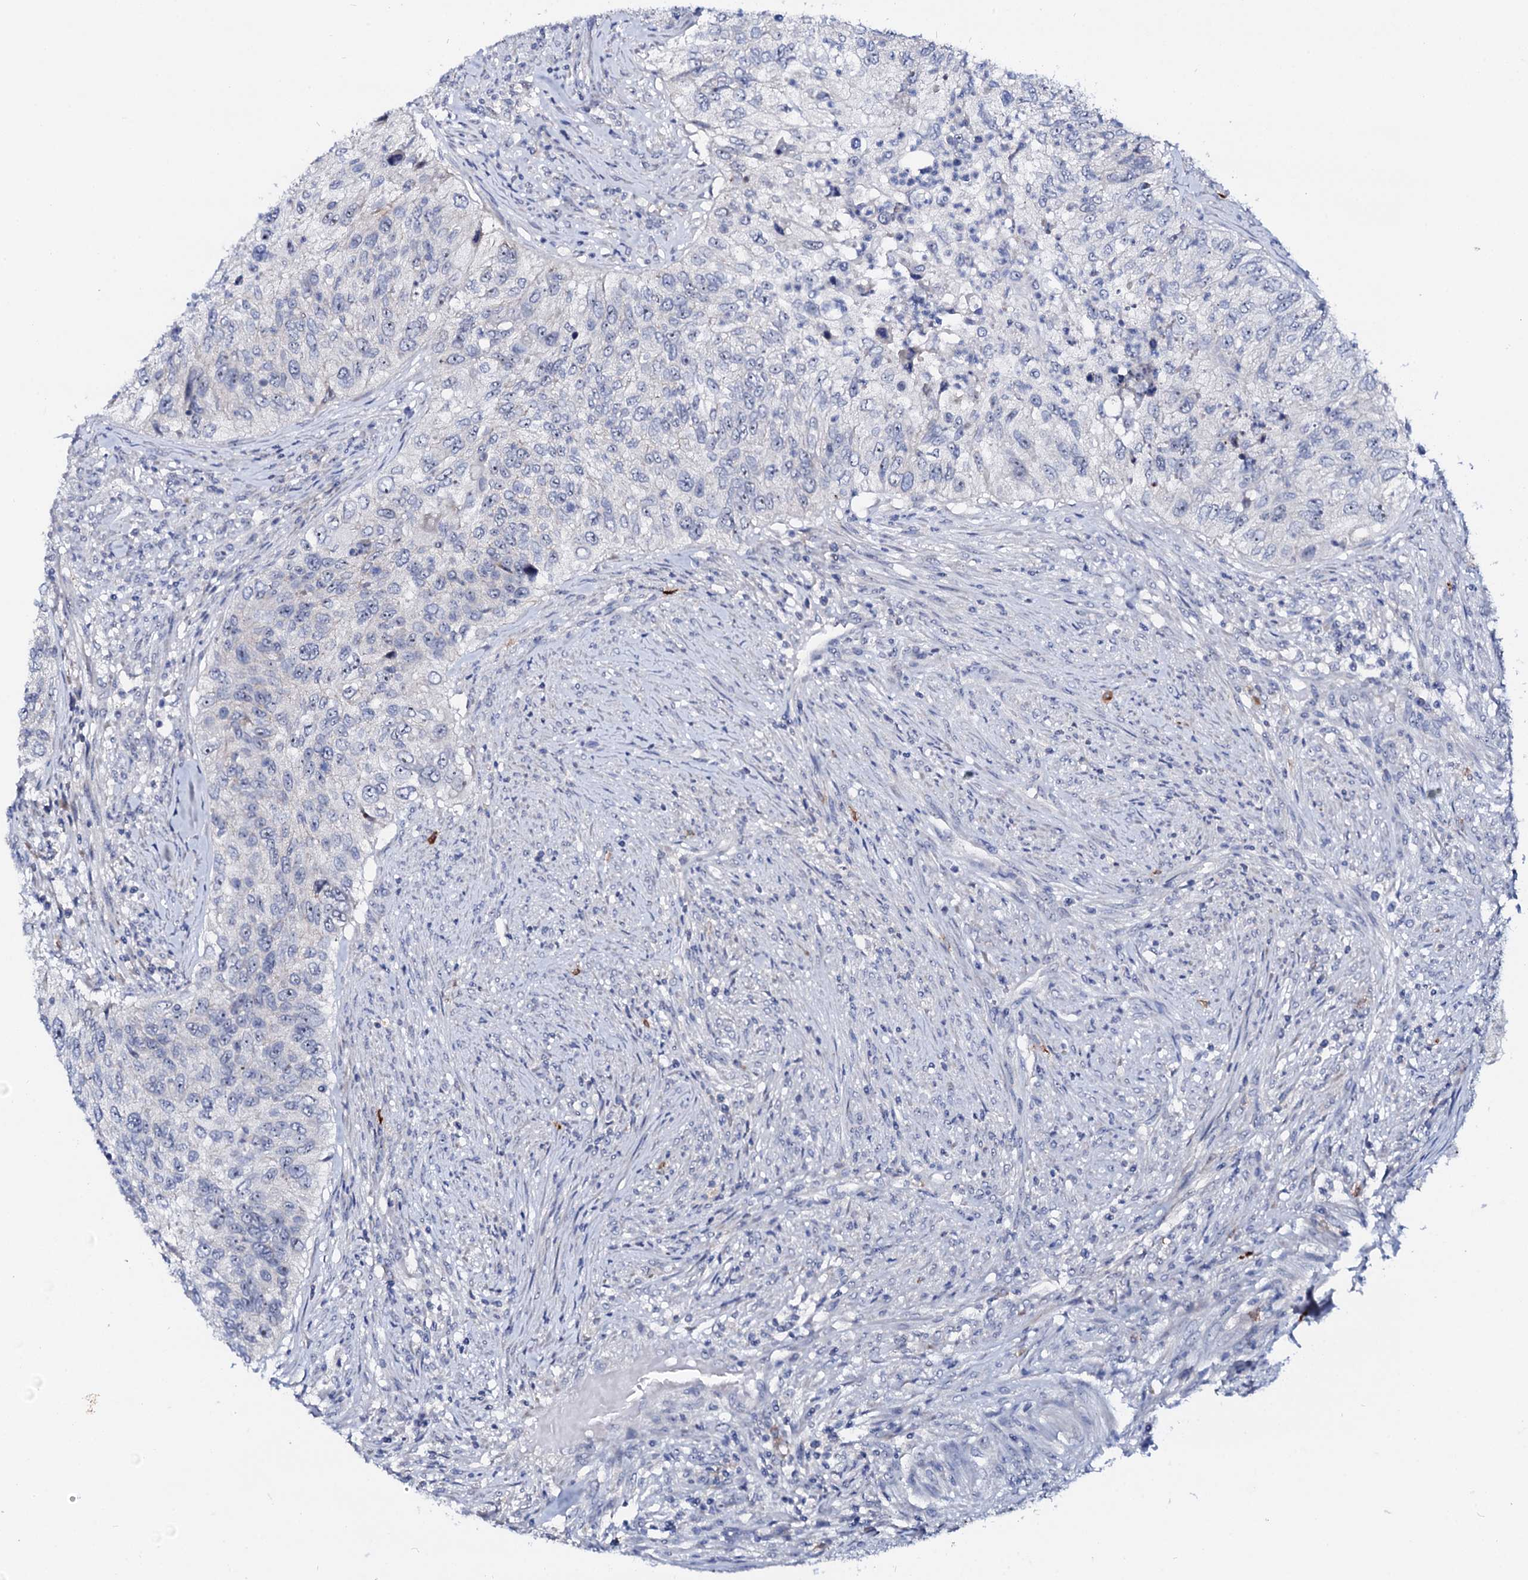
{"staining": {"intensity": "negative", "quantity": "none", "location": "none"}, "tissue": "urothelial cancer", "cell_type": "Tumor cells", "image_type": "cancer", "snomed": [{"axis": "morphology", "description": "Urothelial carcinoma, High grade"}, {"axis": "topography", "description": "Urinary bladder"}], "caption": "A photomicrograph of human urothelial carcinoma (high-grade) is negative for staining in tumor cells. Brightfield microscopy of IHC stained with DAB (3,3'-diaminobenzidine) (brown) and hematoxylin (blue), captured at high magnification.", "gene": "BTBD16", "patient": {"sex": "female", "age": 60}}